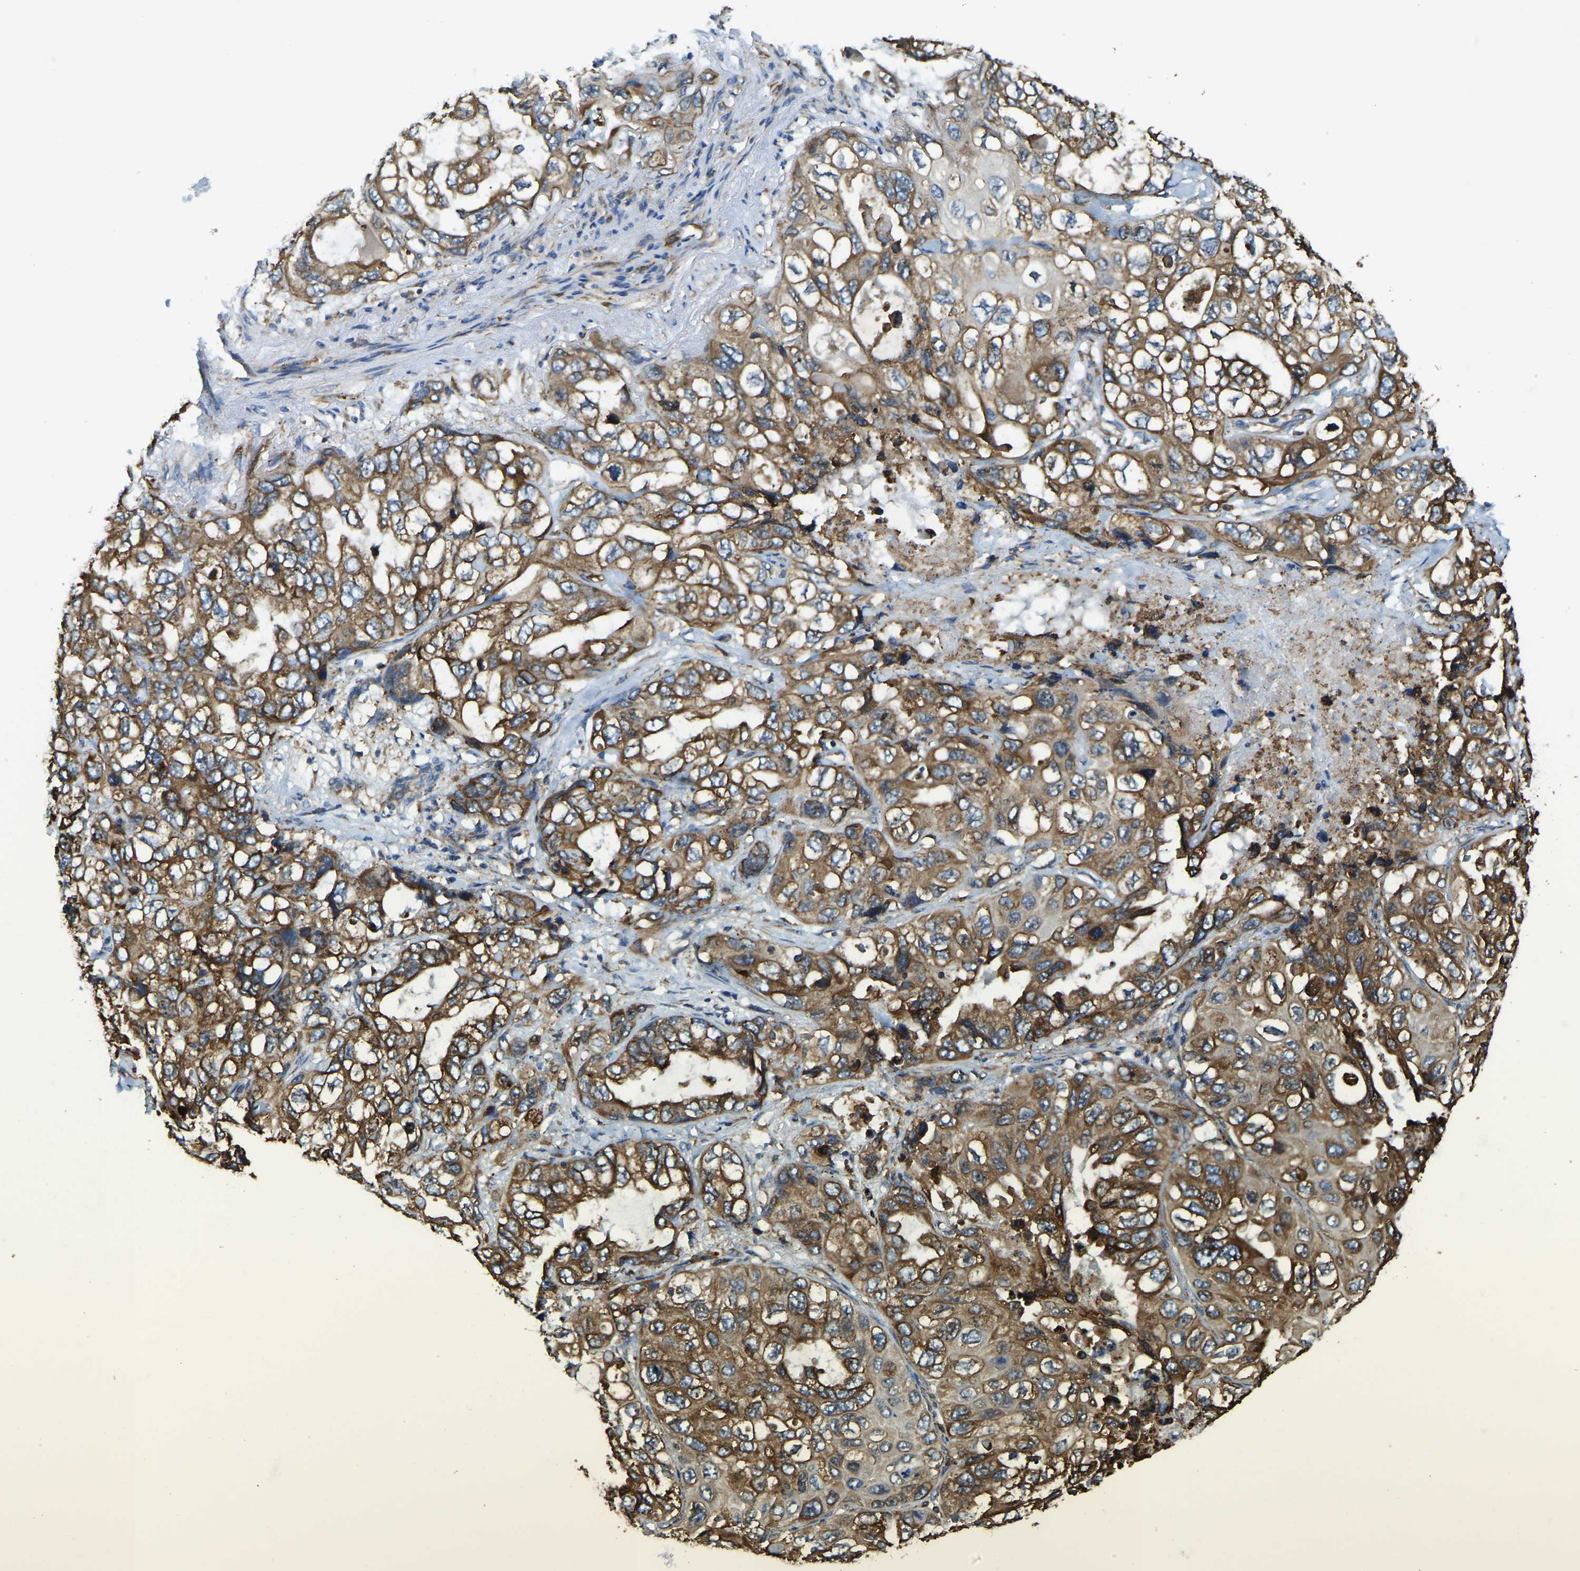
{"staining": {"intensity": "moderate", "quantity": ">75%", "location": "cytoplasmic/membranous"}, "tissue": "lung cancer", "cell_type": "Tumor cells", "image_type": "cancer", "snomed": [{"axis": "morphology", "description": "Squamous cell carcinoma, NOS"}, {"axis": "topography", "description": "Lung"}], "caption": "The immunohistochemical stain shows moderate cytoplasmic/membranous positivity in tumor cells of lung cancer tissue.", "gene": "RNF115", "patient": {"sex": "female", "age": 73}}